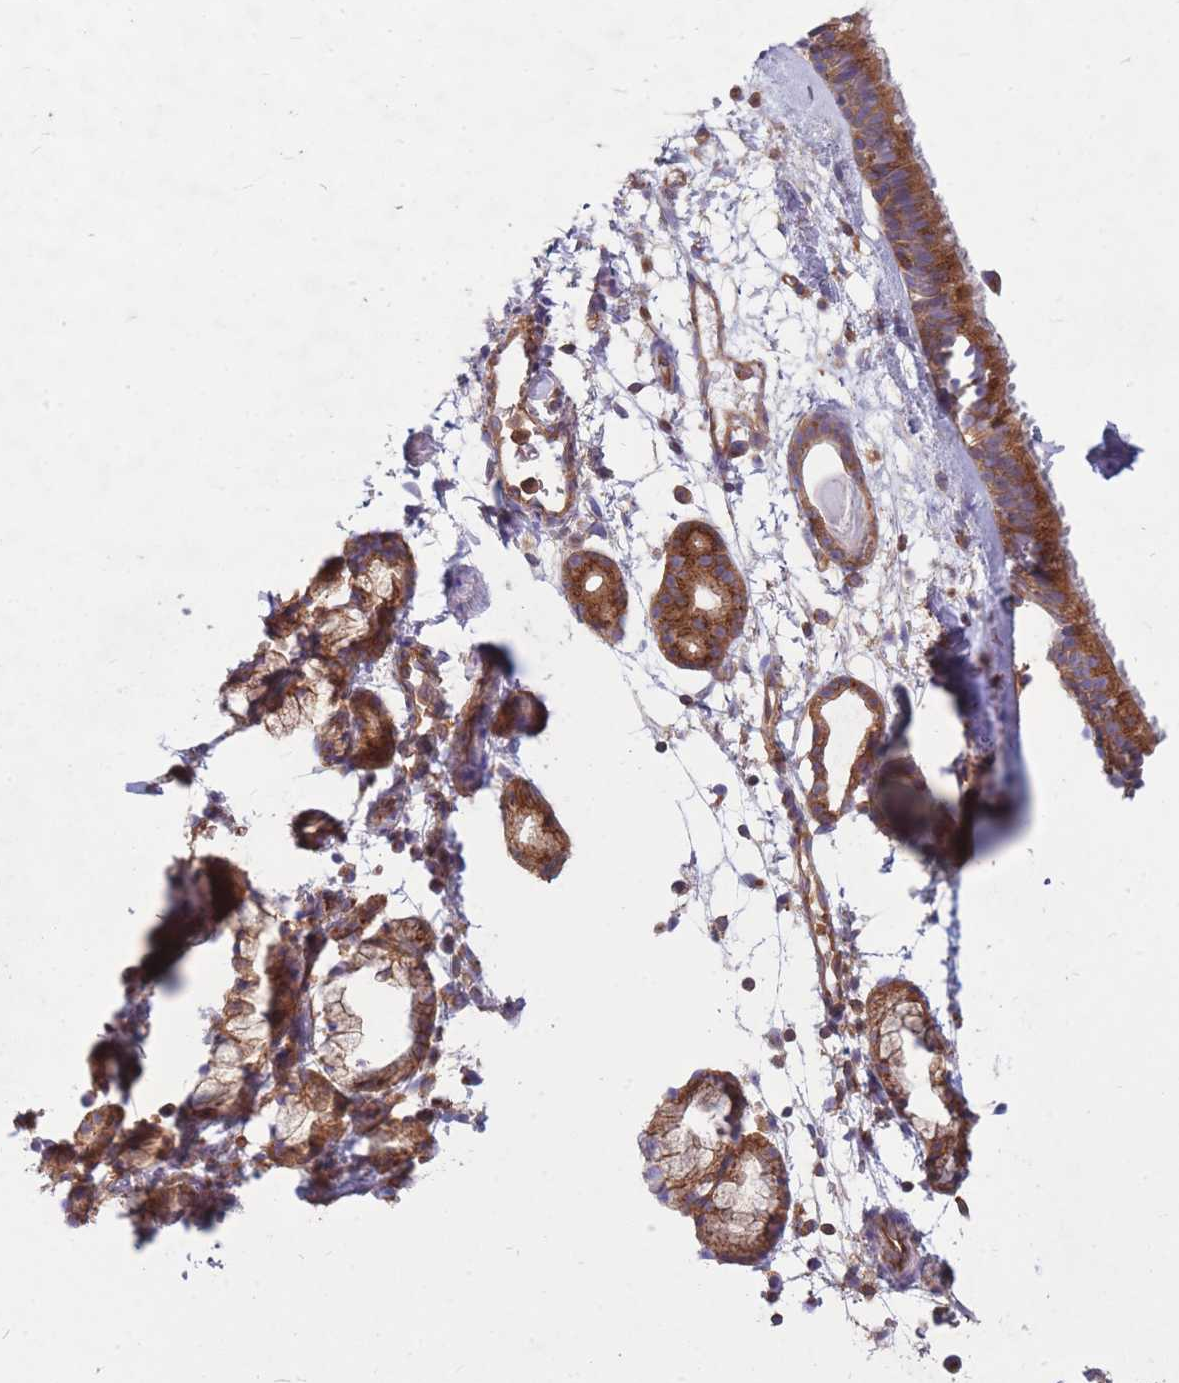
{"staining": {"intensity": "moderate", "quantity": ">75%", "location": "cytoplasmic/membranous"}, "tissue": "nasopharynx", "cell_type": "Respiratory epithelial cells", "image_type": "normal", "snomed": [{"axis": "morphology", "description": "Normal tissue, NOS"}, {"axis": "topography", "description": "Nasopharynx"}], "caption": "A photomicrograph of human nasopharynx stained for a protein demonstrates moderate cytoplasmic/membranous brown staining in respiratory epithelial cells.", "gene": "GGA1", "patient": {"sex": "female", "age": 81}}